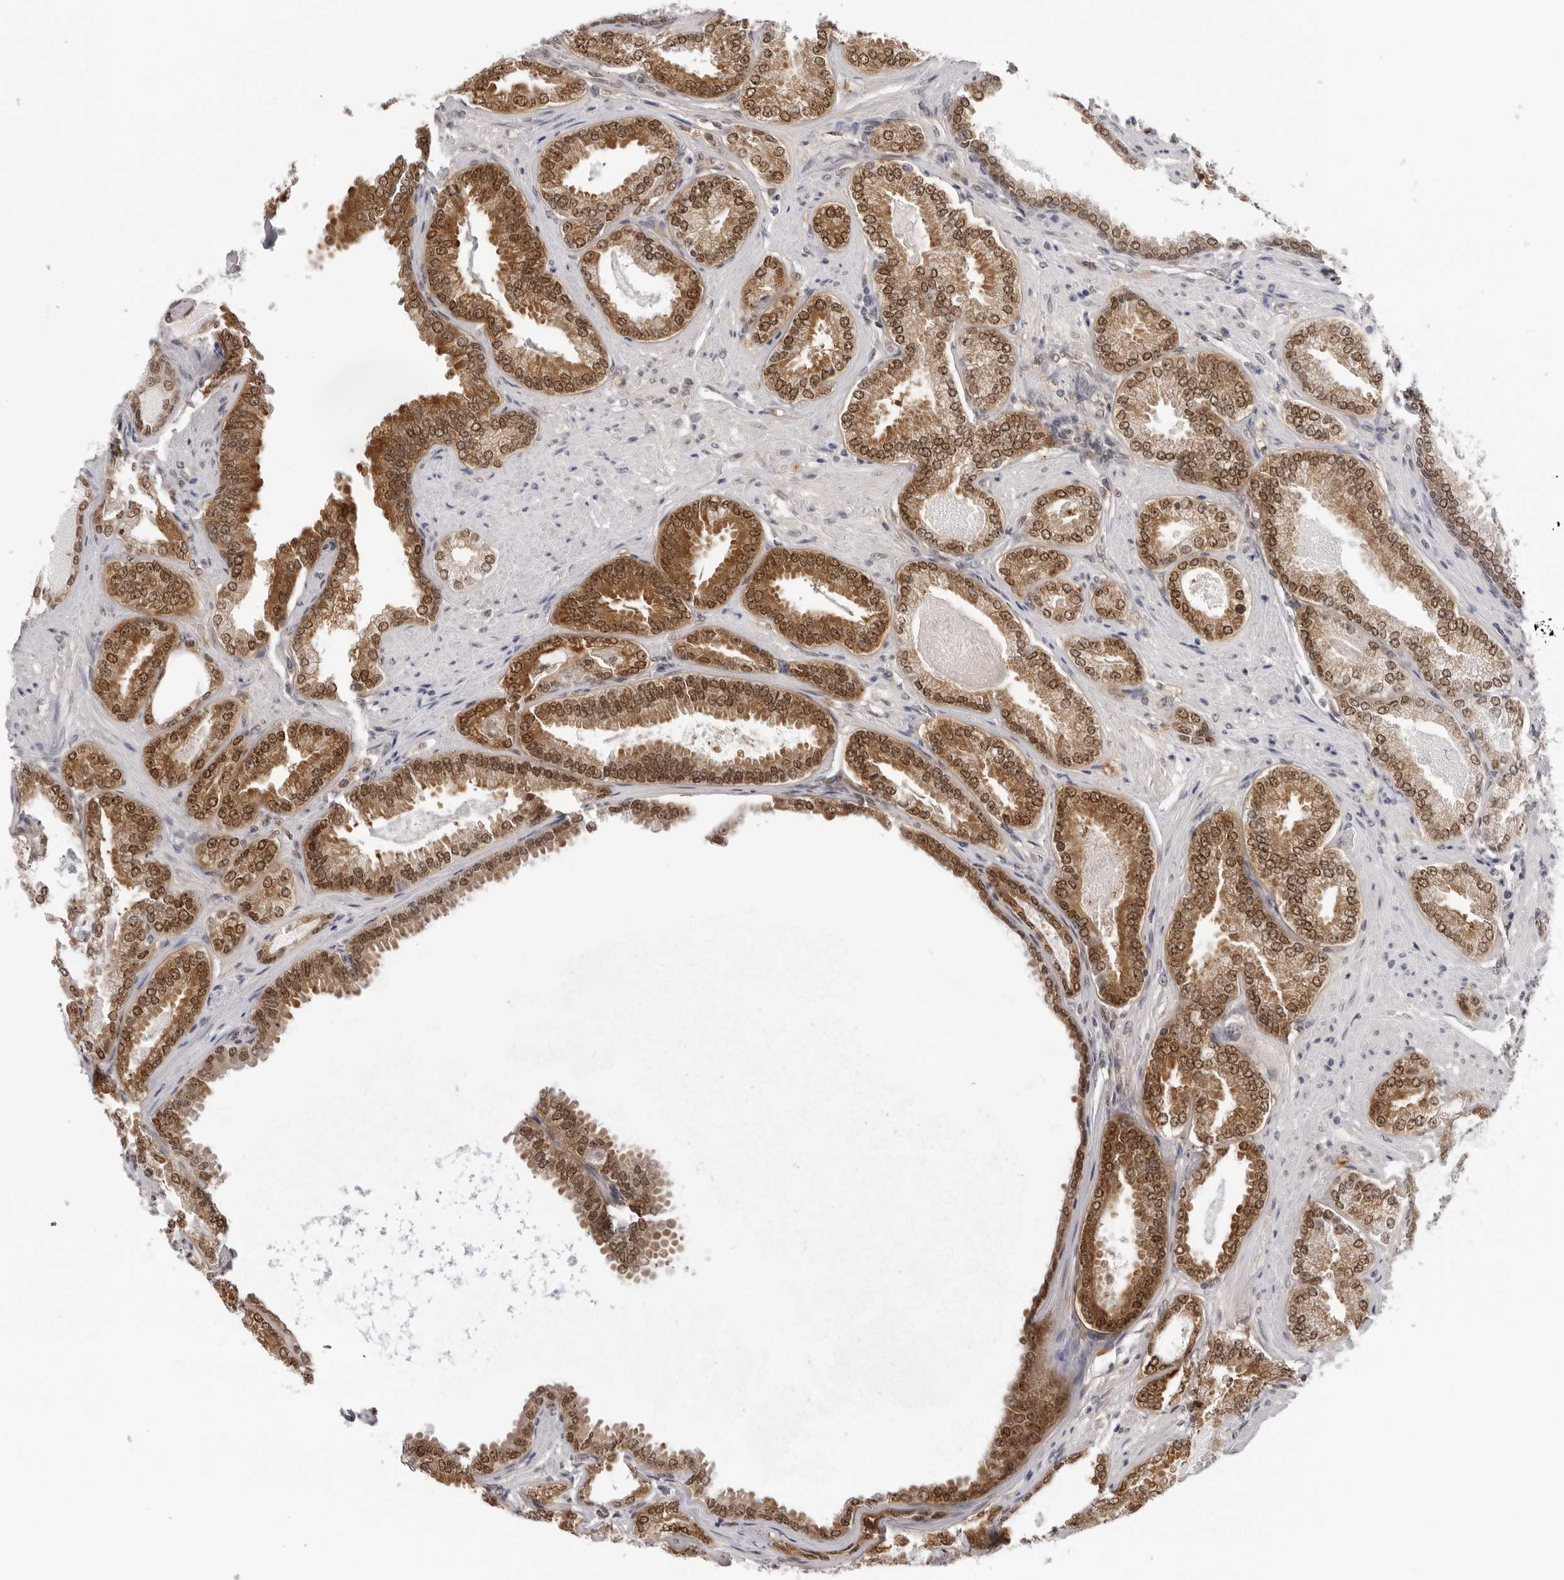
{"staining": {"intensity": "strong", "quantity": ">75%", "location": "cytoplasmic/membranous,nuclear"}, "tissue": "prostate cancer", "cell_type": "Tumor cells", "image_type": "cancer", "snomed": [{"axis": "morphology", "description": "Adenocarcinoma, Low grade"}, {"axis": "topography", "description": "Prostate"}], "caption": "Strong cytoplasmic/membranous and nuclear positivity is present in about >75% of tumor cells in prostate cancer (adenocarcinoma (low-grade)). The protein of interest is stained brown, and the nuclei are stained in blue (DAB (3,3'-diaminobenzidine) IHC with brightfield microscopy, high magnification).", "gene": "WDR77", "patient": {"sex": "male", "age": 71}}